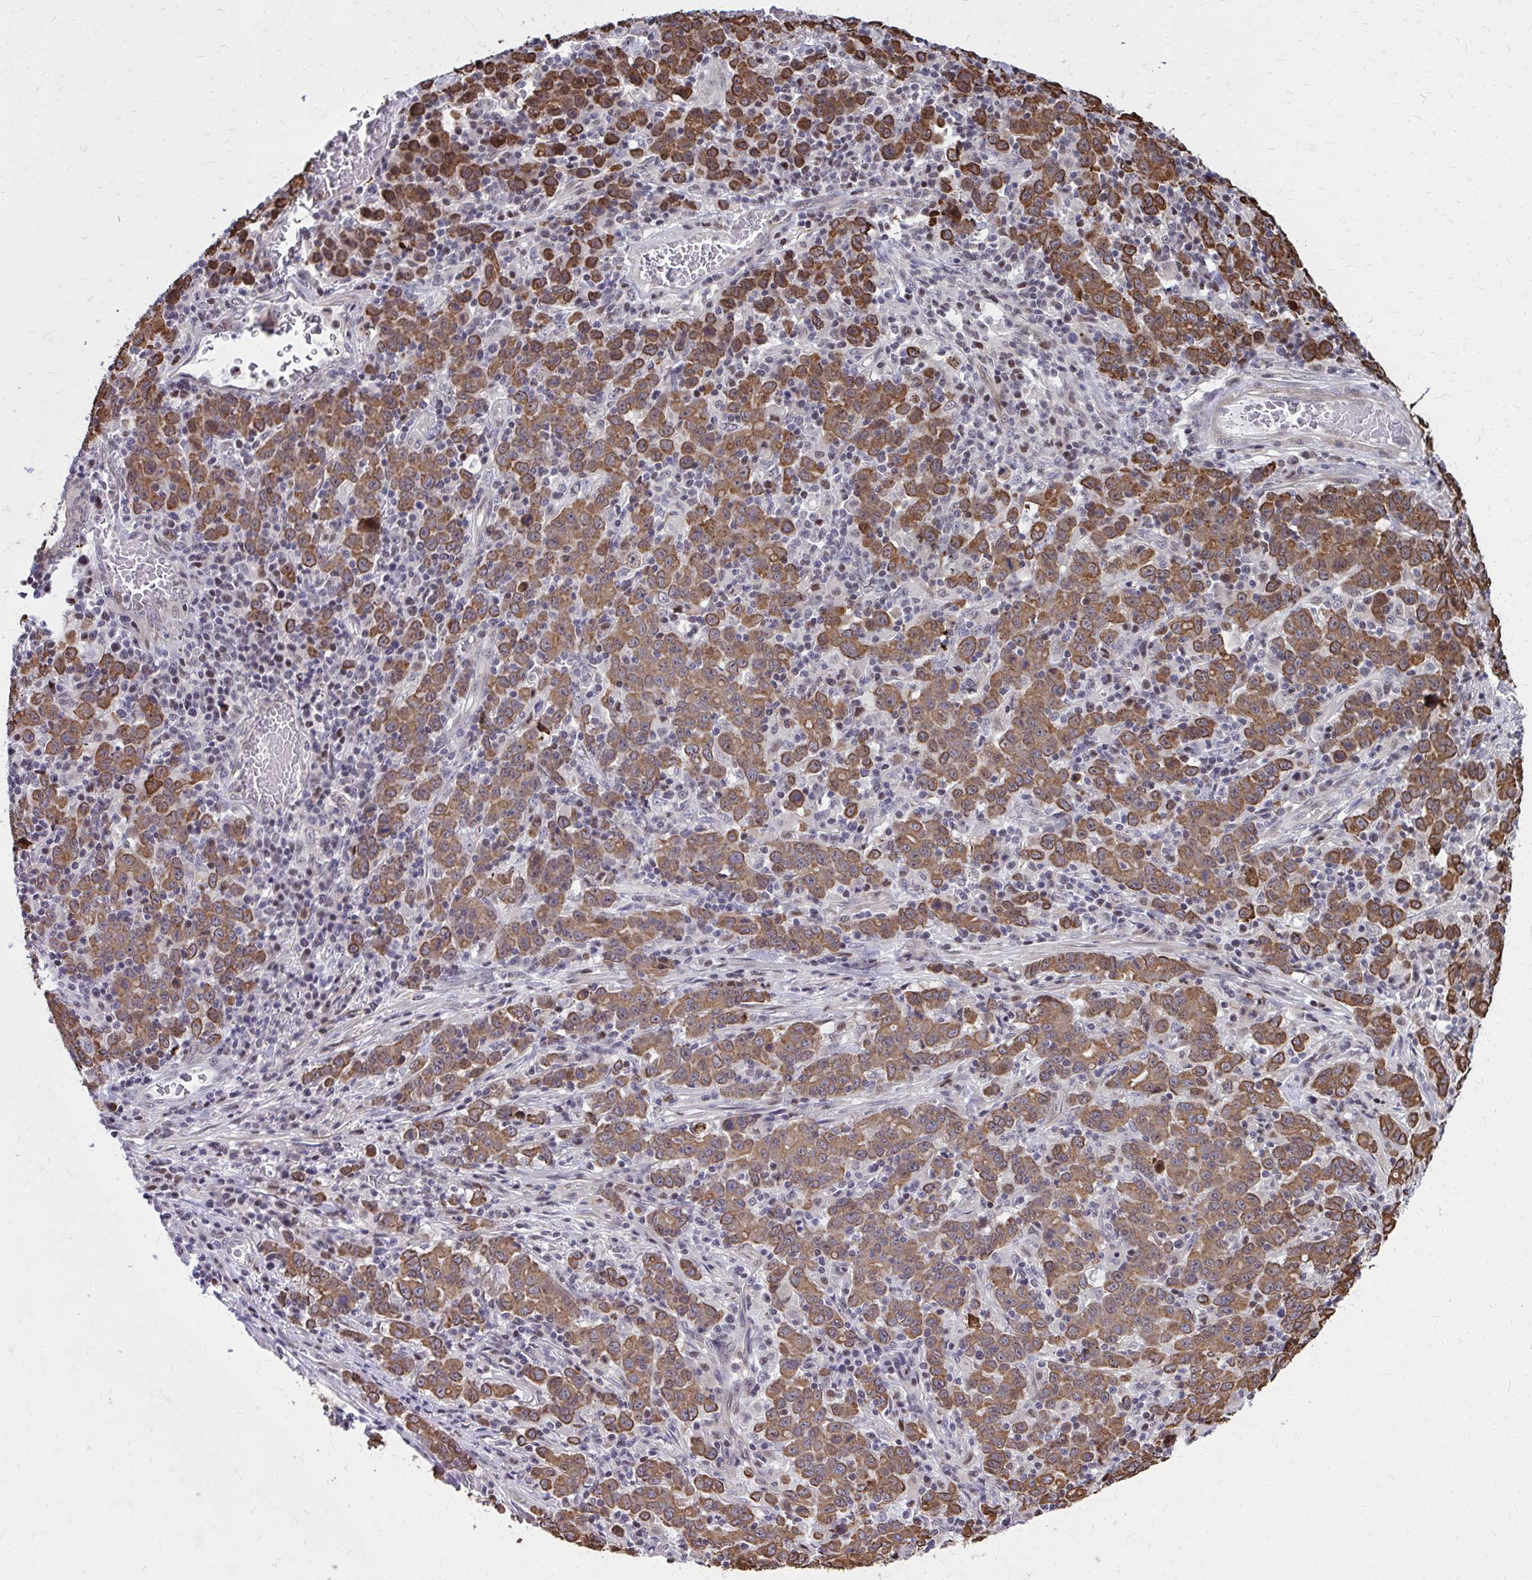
{"staining": {"intensity": "moderate", "quantity": ">75%", "location": "cytoplasmic/membranous"}, "tissue": "stomach cancer", "cell_type": "Tumor cells", "image_type": "cancer", "snomed": [{"axis": "morphology", "description": "Adenocarcinoma, NOS"}, {"axis": "topography", "description": "Stomach, upper"}], "caption": "An IHC photomicrograph of neoplastic tissue is shown. Protein staining in brown labels moderate cytoplasmic/membranous positivity in stomach cancer (adenocarcinoma) within tumor cells. The staining is performed using DAB (3,3'-diaminobenzidine) brown chromogen to label protein expression. The nuclei are counter-stained blue using hematoxylin.", "gene": "ANKRD30B", "patient": {"sex": "male", "age": 69}}